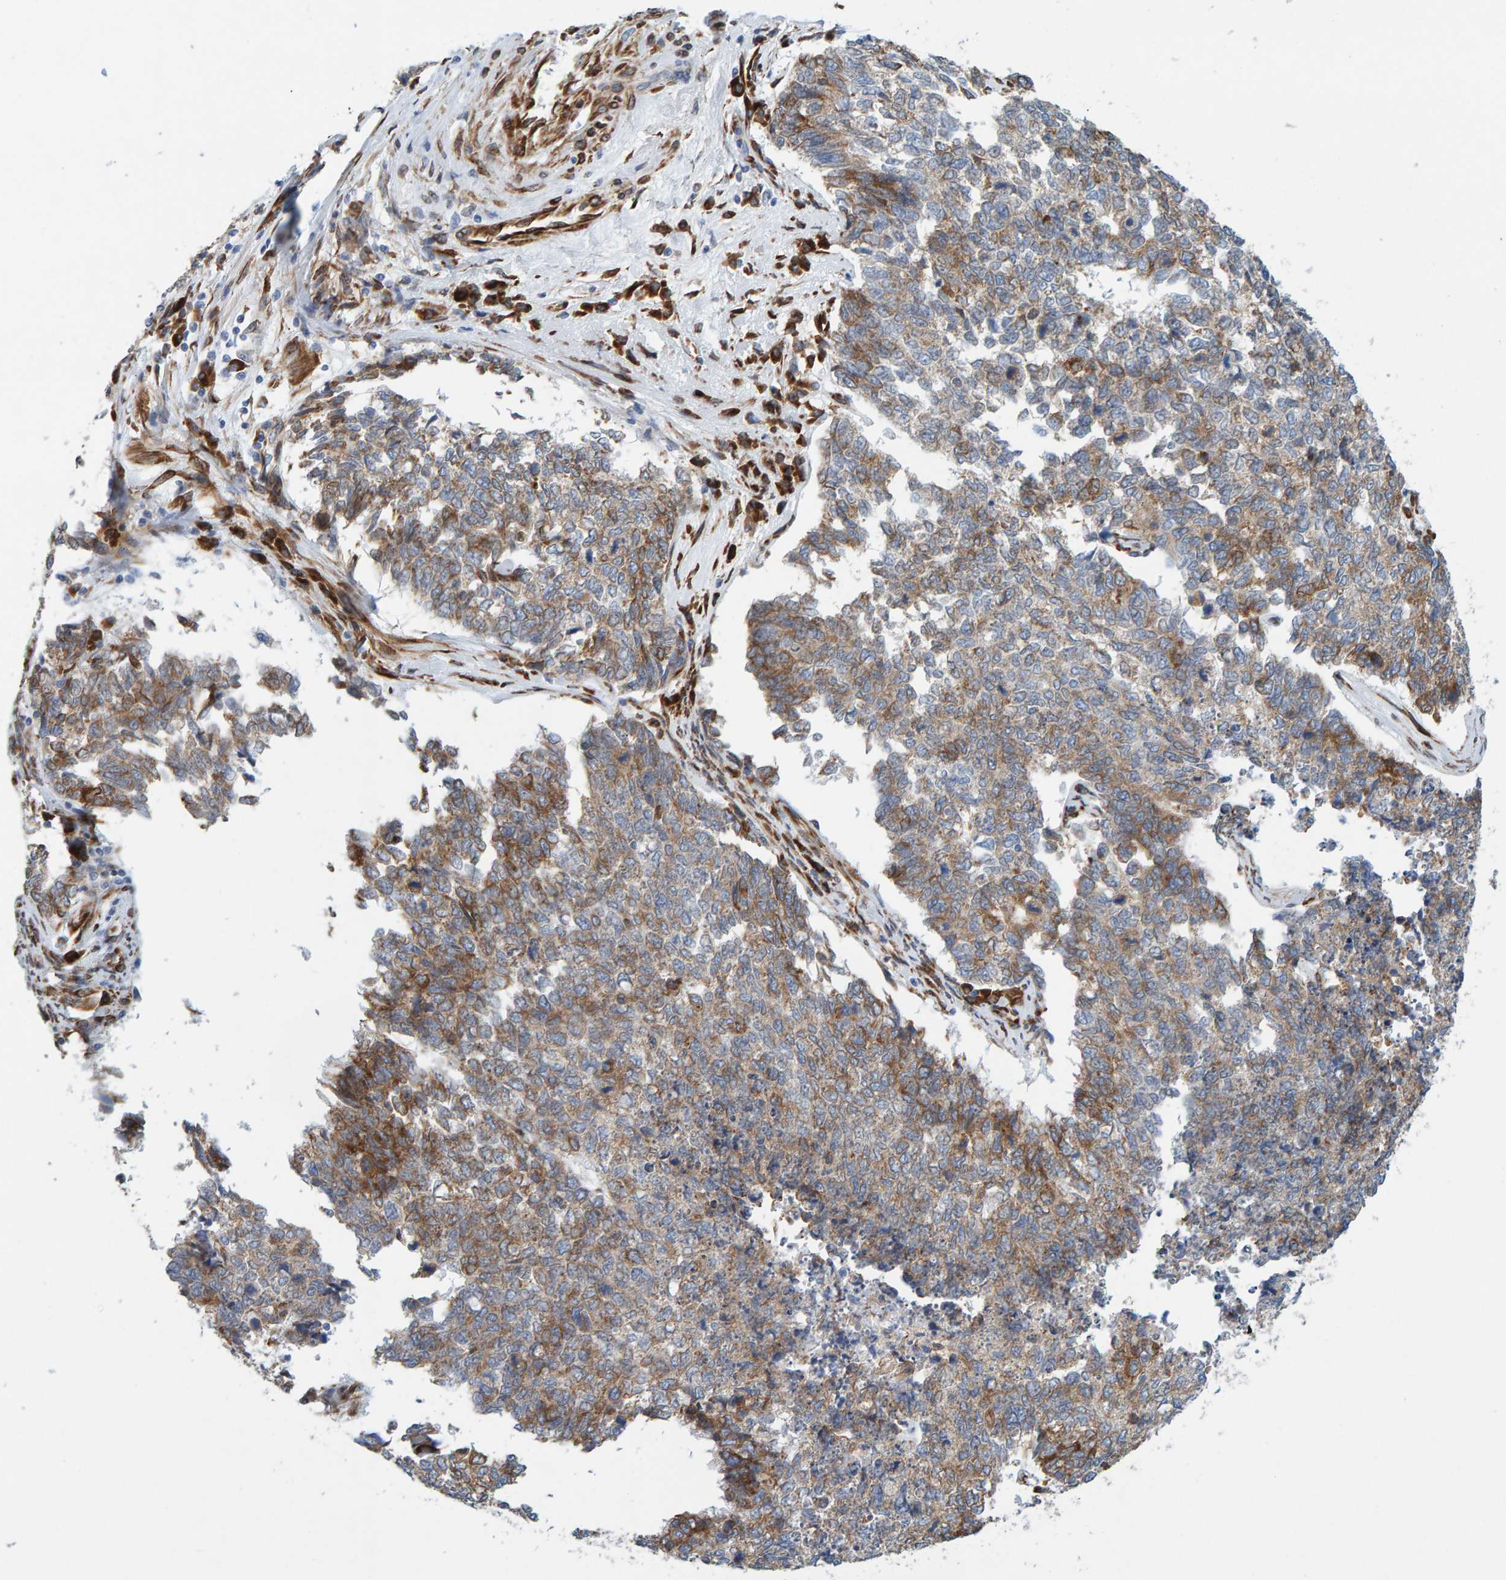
{"staining": {"intensity": "moderate", "quantity": "25%-75%", "location": "cytoplasmic/membranous"}, "tissue": "cervical cancer", "cell_type": "Tumor cells", "image_type": "cancer", "snomed": [{"axis": "morphology", "description": "Squamous cell carcinoma, NOS"}, {"axis": "topography", "description": "Cervix"}], "caption": "High-power microscopy captured an immunohistochemistry image of cervical cancer, revealing moderate cytoplasmic/membranous positivity in about 25%-75% of tumor cells.", "gene": "MMP16", "patient": {"sex": "female", "age": 63}}